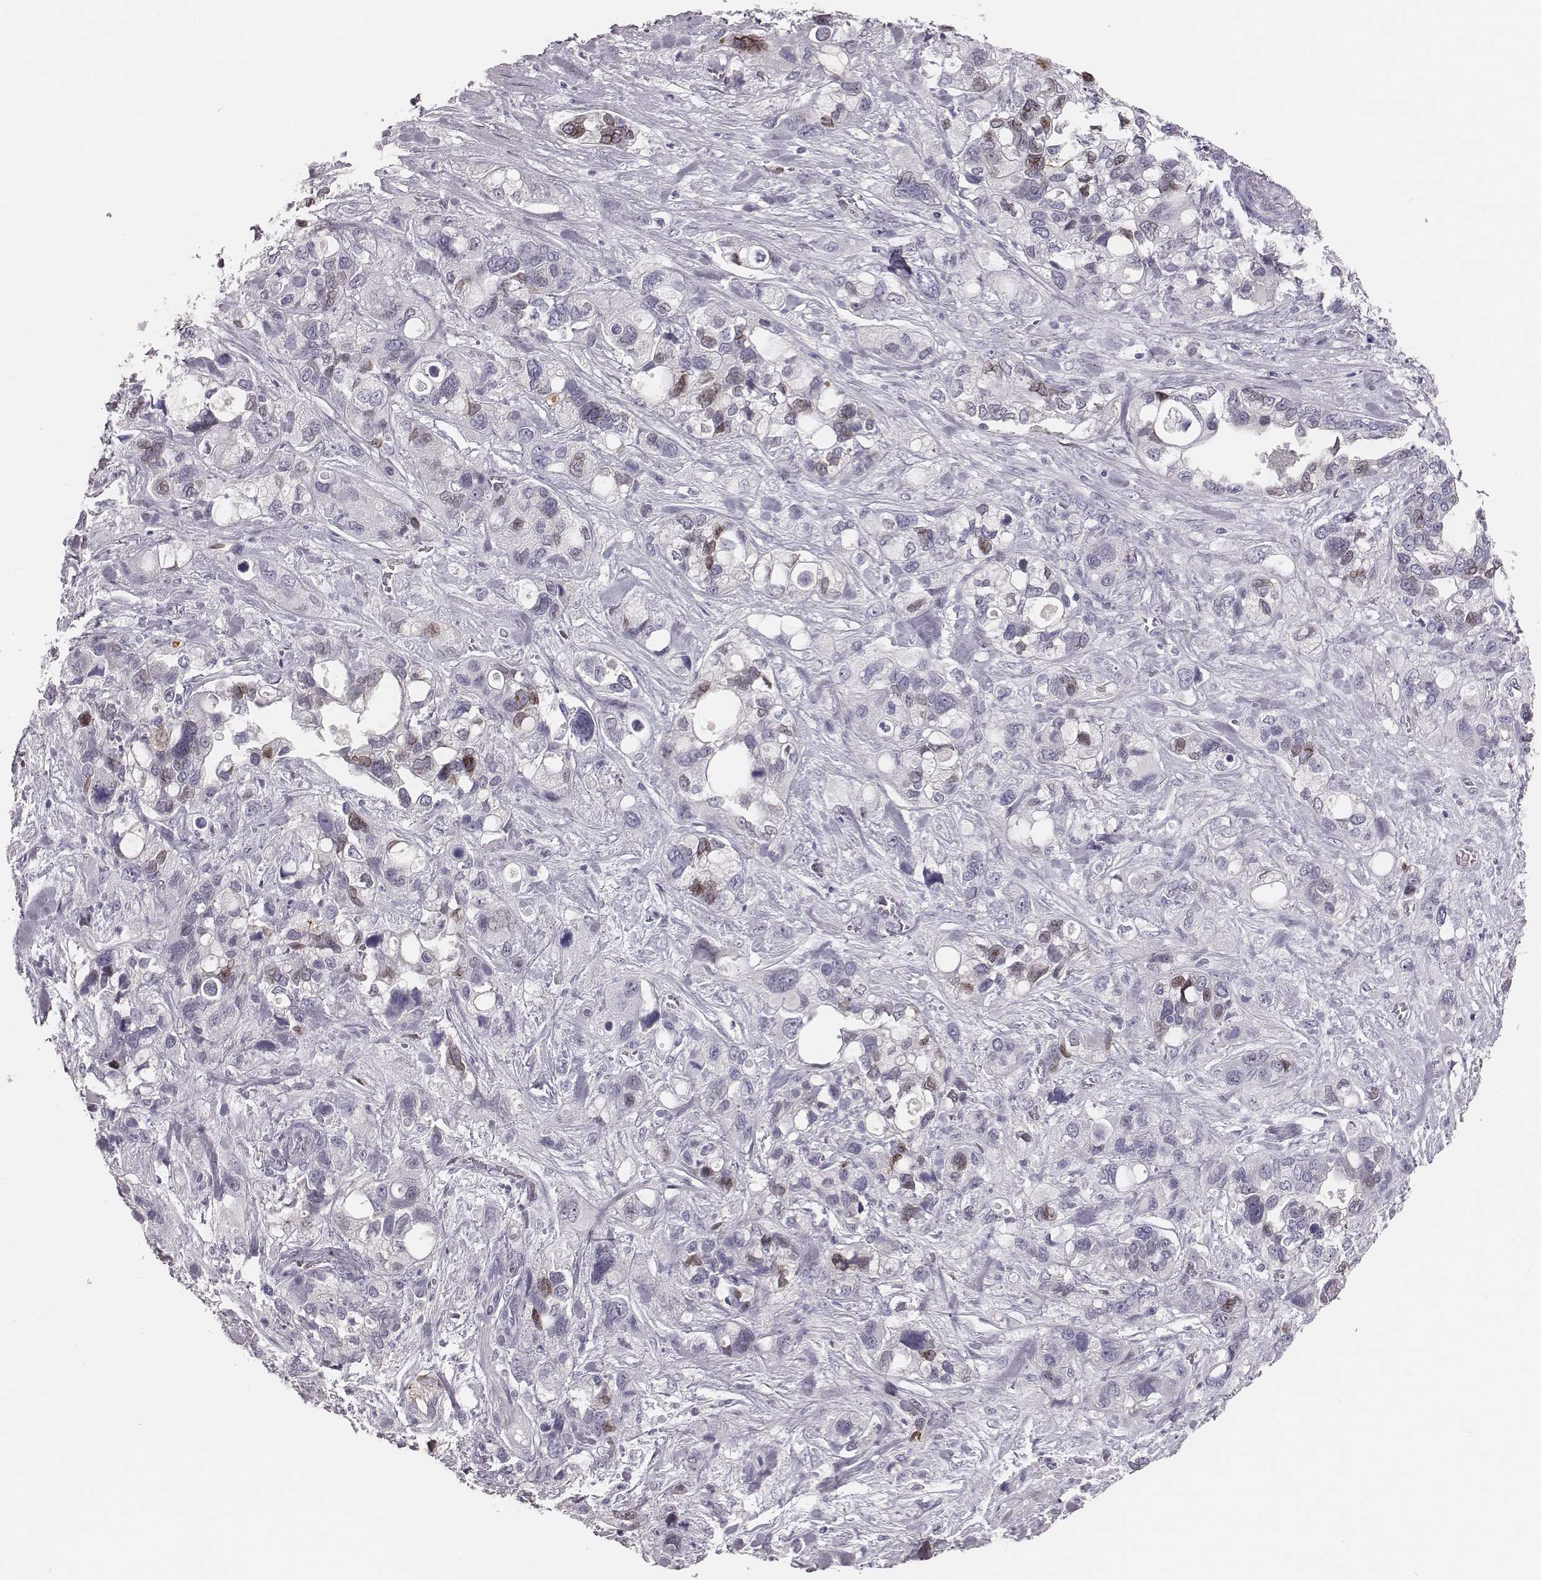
{"staining": {"intensity": "weak", "quantity": "<25%", "location": "nuclear"}, "tissue": "stomach cancer", "cell_type": "Tumor cells", "image_type": "cancer", "snomed": [{"axis": "morphology", "description": "Adenocarcinoma, NOS"}, {"axis": "topography", "description": "Stomach, upper"}], "caption": "There is no significant positivity in tumor cells of stomach cancer.", "gene": "ADGRF4", "patient": {"sex": "female", "age": 81}}